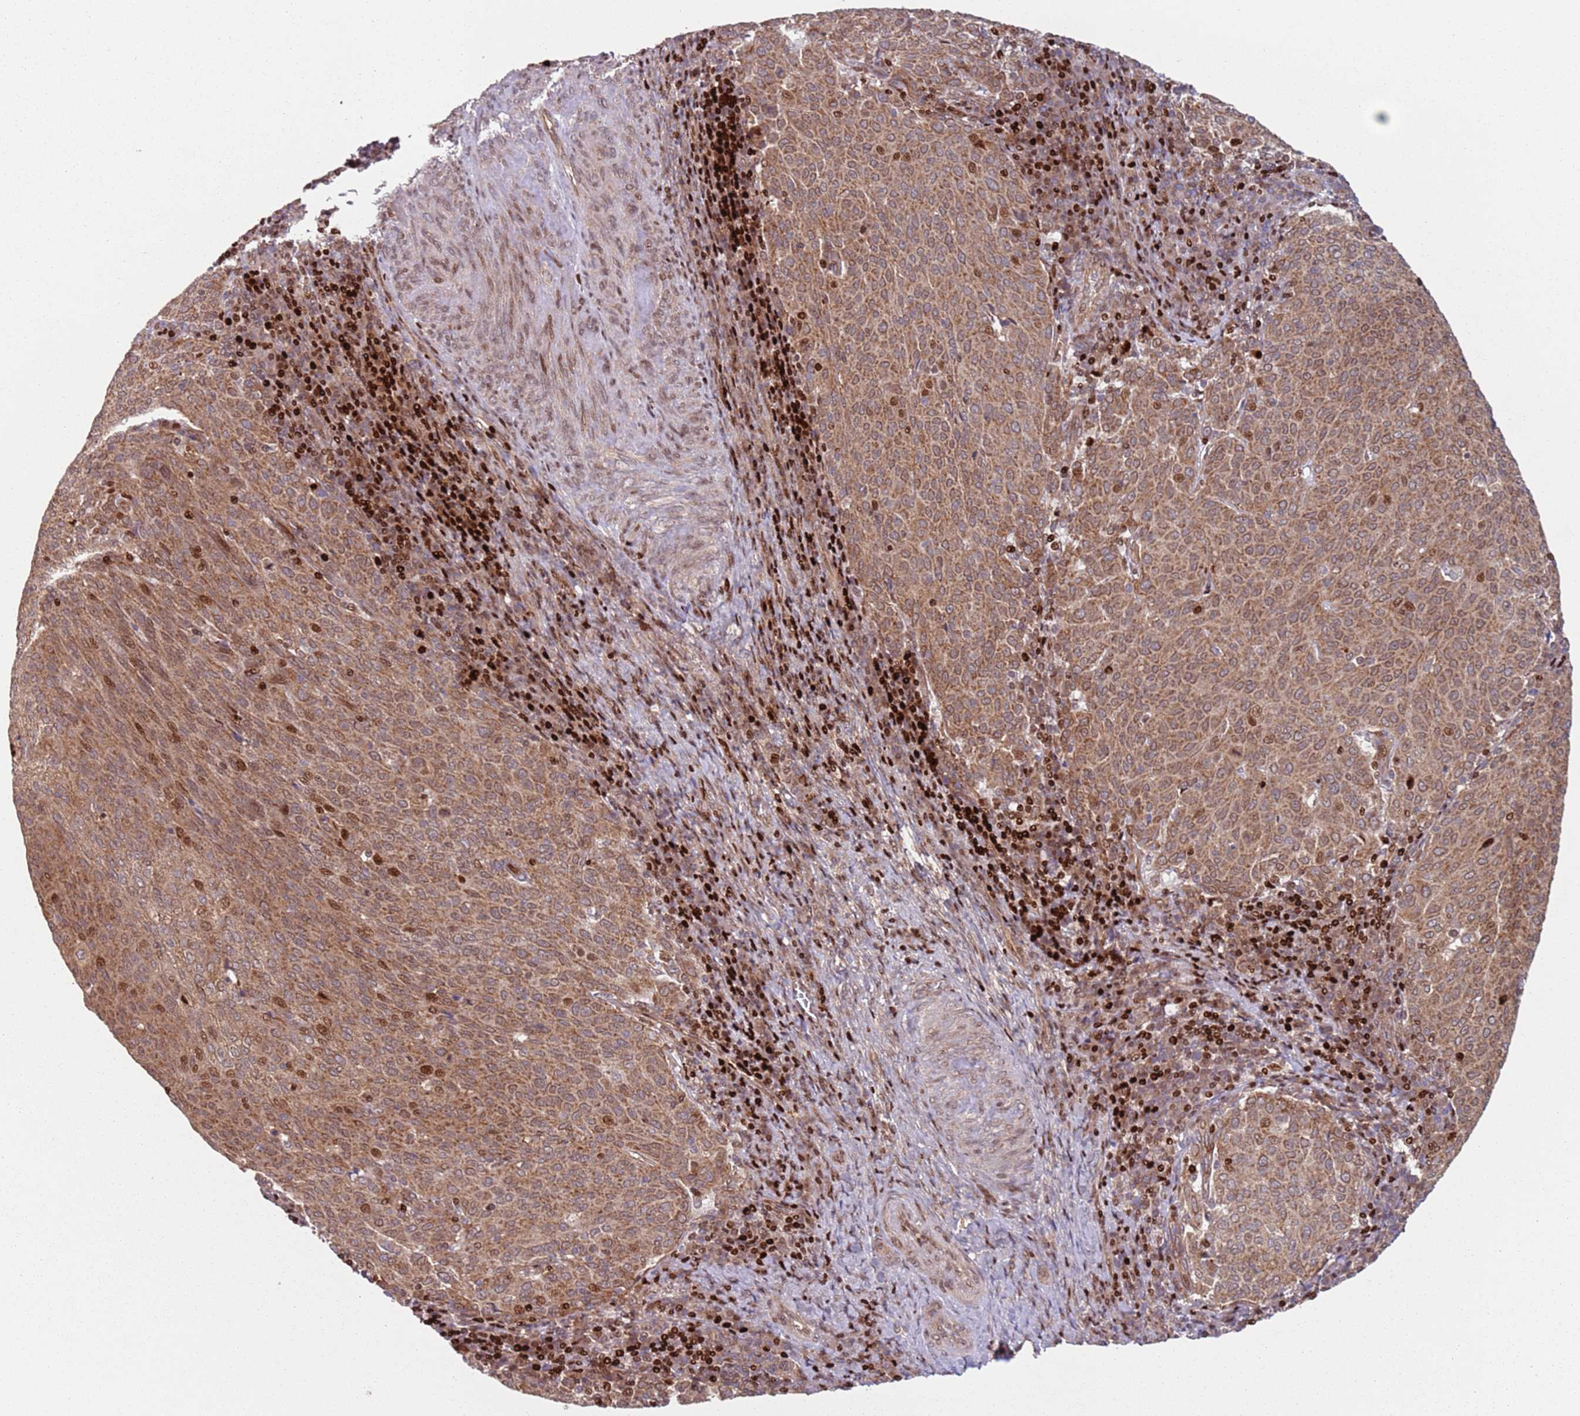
{"staining": {"intensity": "moderate", "quantity": ">75%", "location": "cytoplasmic/membranous,nuclear"}, "tissue": "cervical cancer", "cell_type": "Tumor cells", "image_type": "cancer", "snomed": [{"axis": "morphology", "description": "Squamous cell carcinoma, NOS"}, {"axis": "topography", "description": "Cervix"}], "caption": "Cervical cancer (squamous cell carcinoma) stained for a protein (brown) shows moderate cytoplasmic/membranous and nuclear positive expression in approximately >75% of tumor cells.", "gene": "HNRNPLL", "patient": {"sex": "female", "age": 46}}